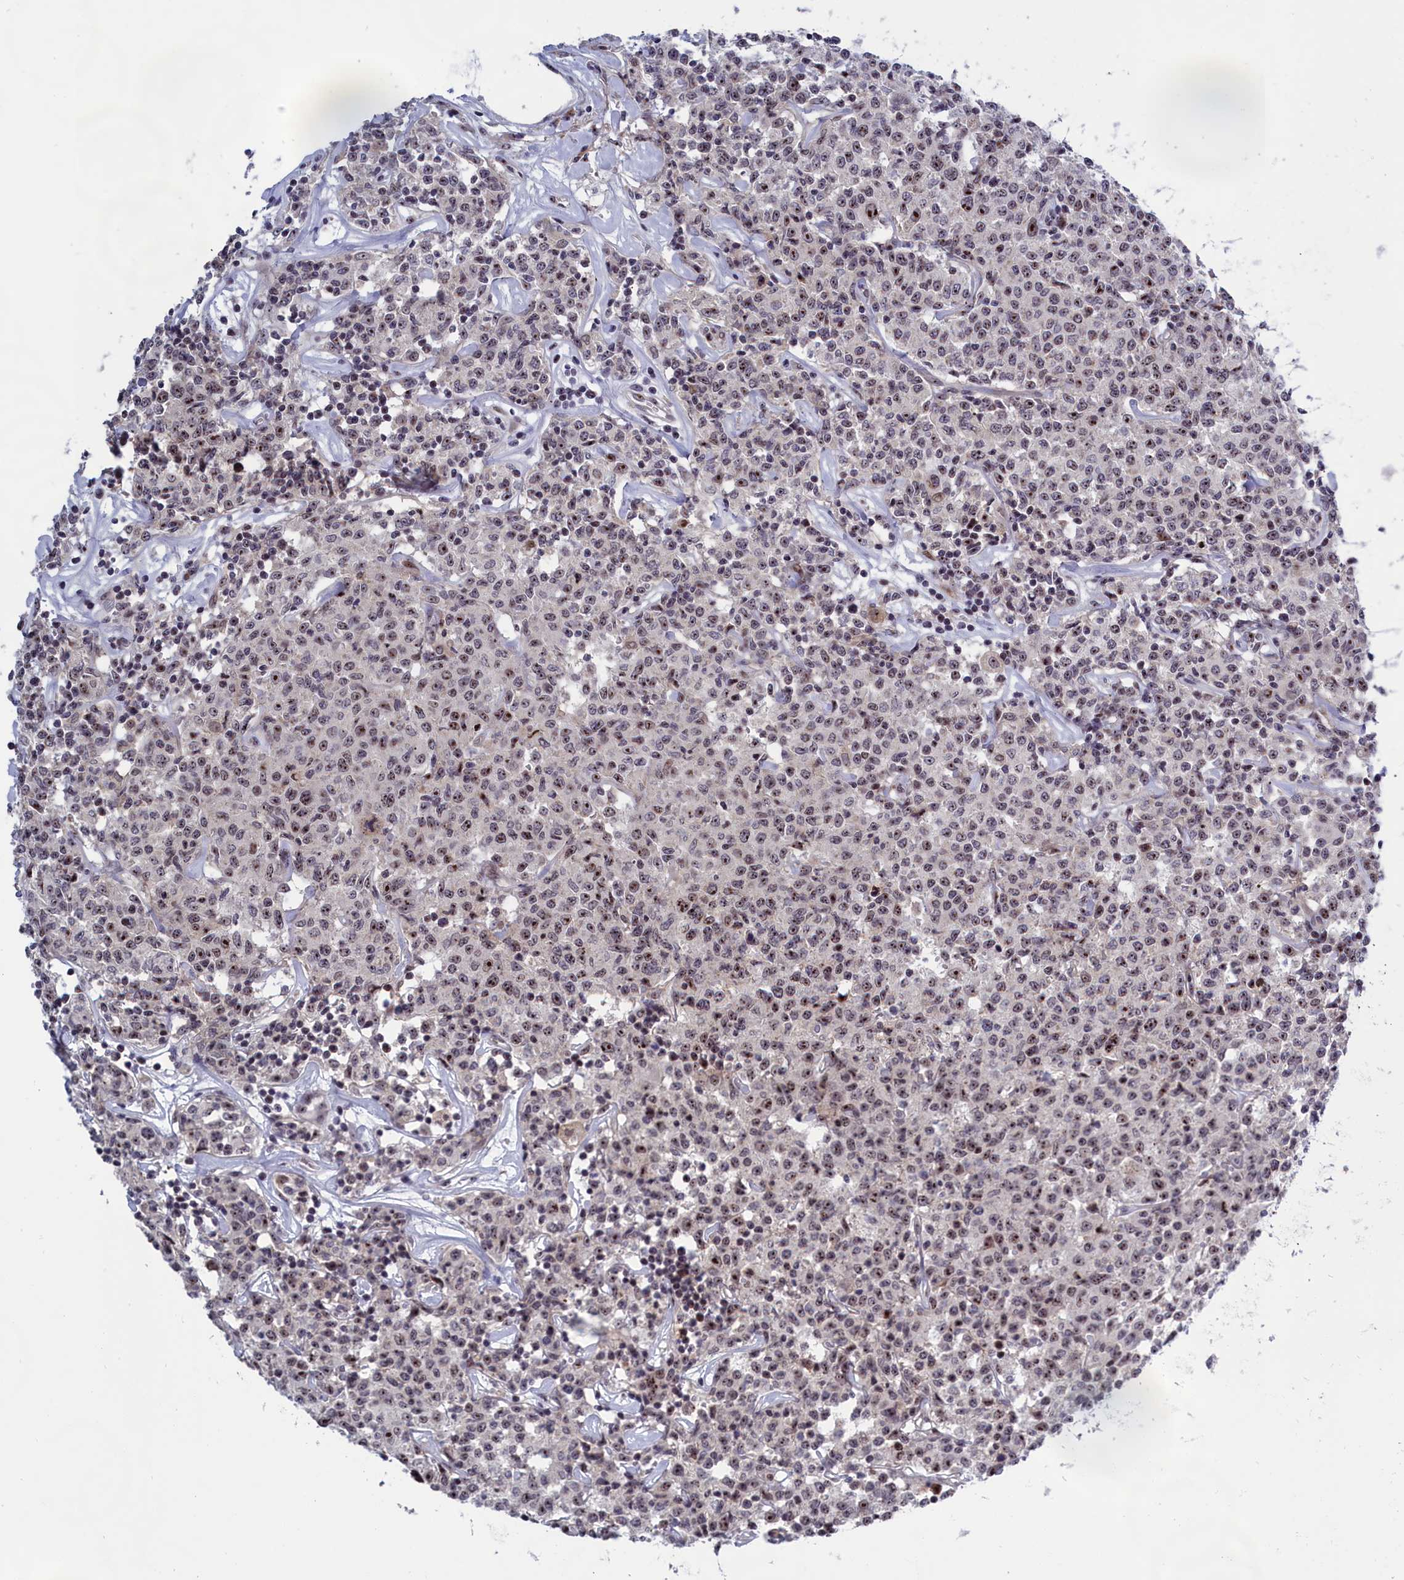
{"staining": {"intensity": "moderate", "quantity": "25%-75%", "location": "nuclear"}, "tissue": "lymphoma", "cell_type": "Tumor cells", "image_type": "cancer", "snomed": [{"axis": "morphology", "description": "Malignant lymphoma, non-Hodgkin's type, Low grade"}, {"axis": "topography", "description": "Small intestine"}], "caption": "Protein expression analysis of lymphoma reveals moderate nuclear positivity in about 25%-75% of tumor cells.", "gene": "PPAN", "patient": {"sex": "female", "age": 59}}